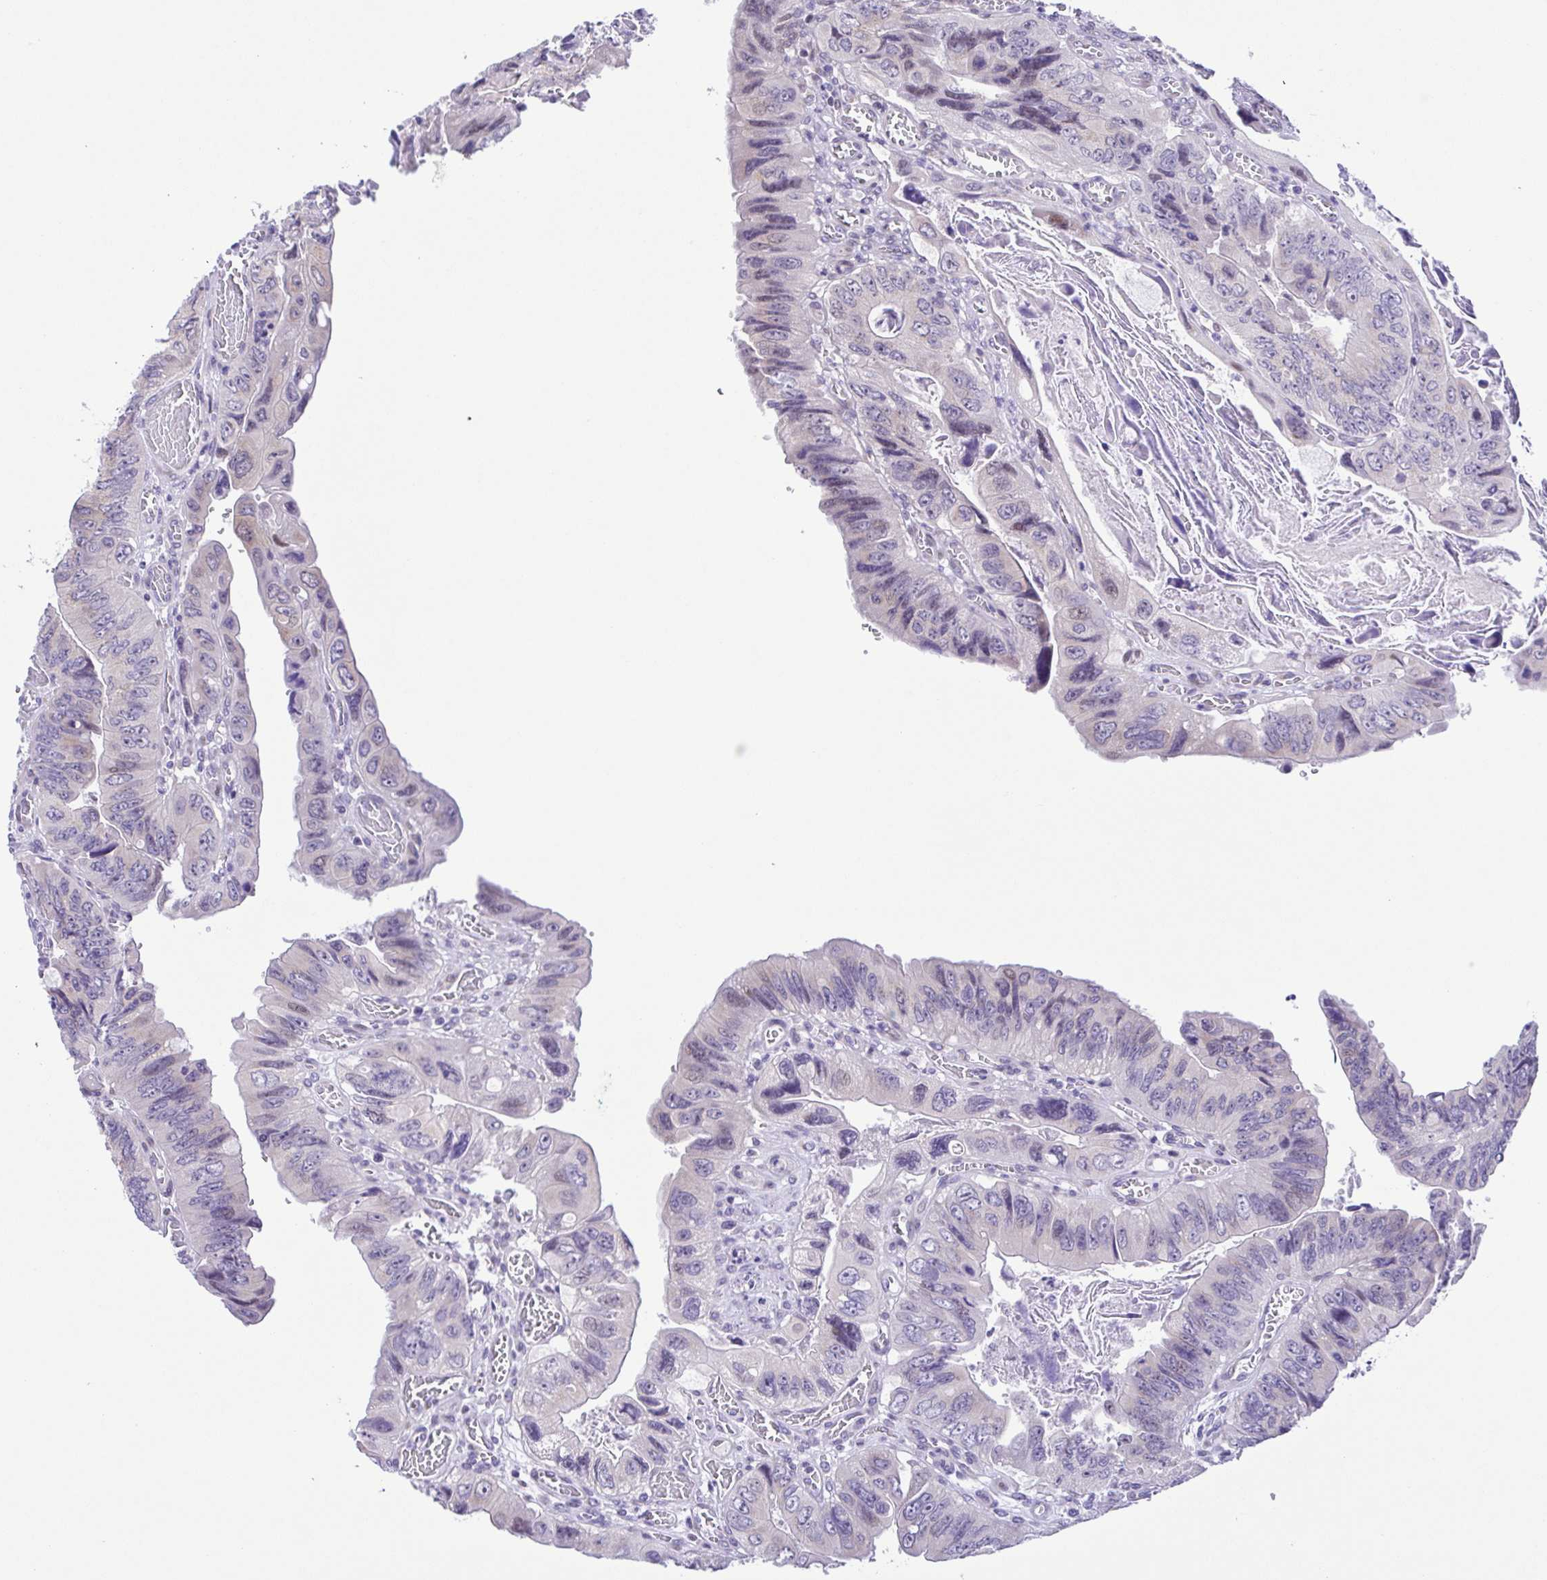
{"staining": {"intensity": "negative", "quantity": "none", "location": "none"}, "tissue": "colorectal cancer", "cell_type": "Tumor cells", "image_type": "cancer", "snomed": [{"axis": "morphology", "description": "Adenocarcinoma, NOS"}, {"axis": "topography", "description": "Colon"}], "caption": "Photomicrograph shows no significant protein positivity in tumor cells of colorectal cancer (adenocarcinoma). (DAB (3,3'-diaminobenzidine) immunohistochemistry, high magnification).", "gene": "TGM3", "patient": {"sex": "female", "age": 84}}